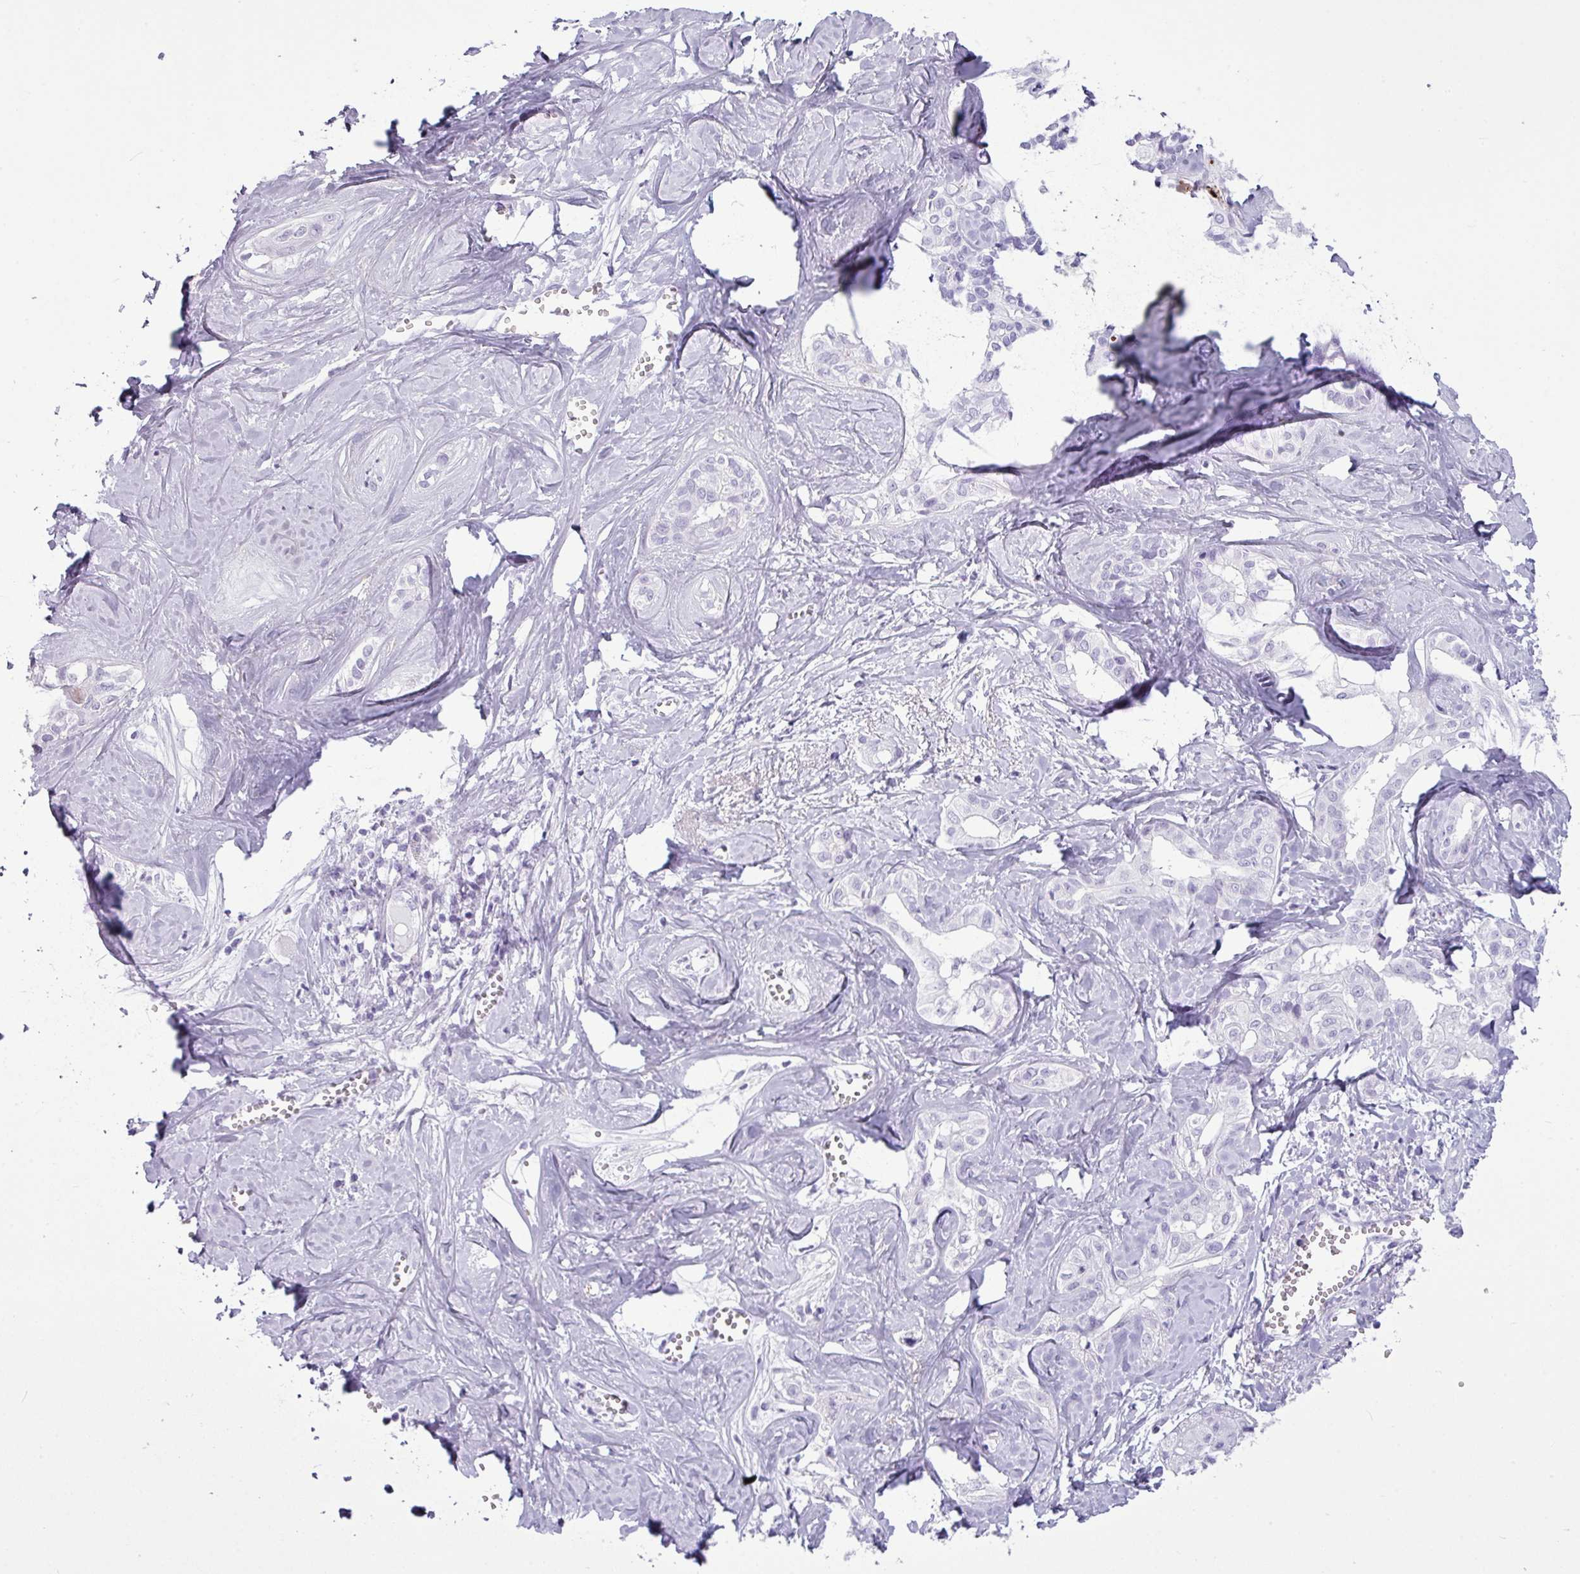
{"staining": {"intensity": "negative", "quantity": "none", "location": "none"}, "tissue": "liver cancer", "cell_type": "Tumor cells", "image_type": "cancer", "snomed": [{"axis": "morphology", "description": "Cholangiocarcinoma"}, {"axis": "topography", "description": "Liver"}], "caption": "Tumor cells show no significant protein staining in liver cancer (cholangiocarcinoma).", "gene": "AMY1B", "patient": {"sex": "female", "age": 77}}